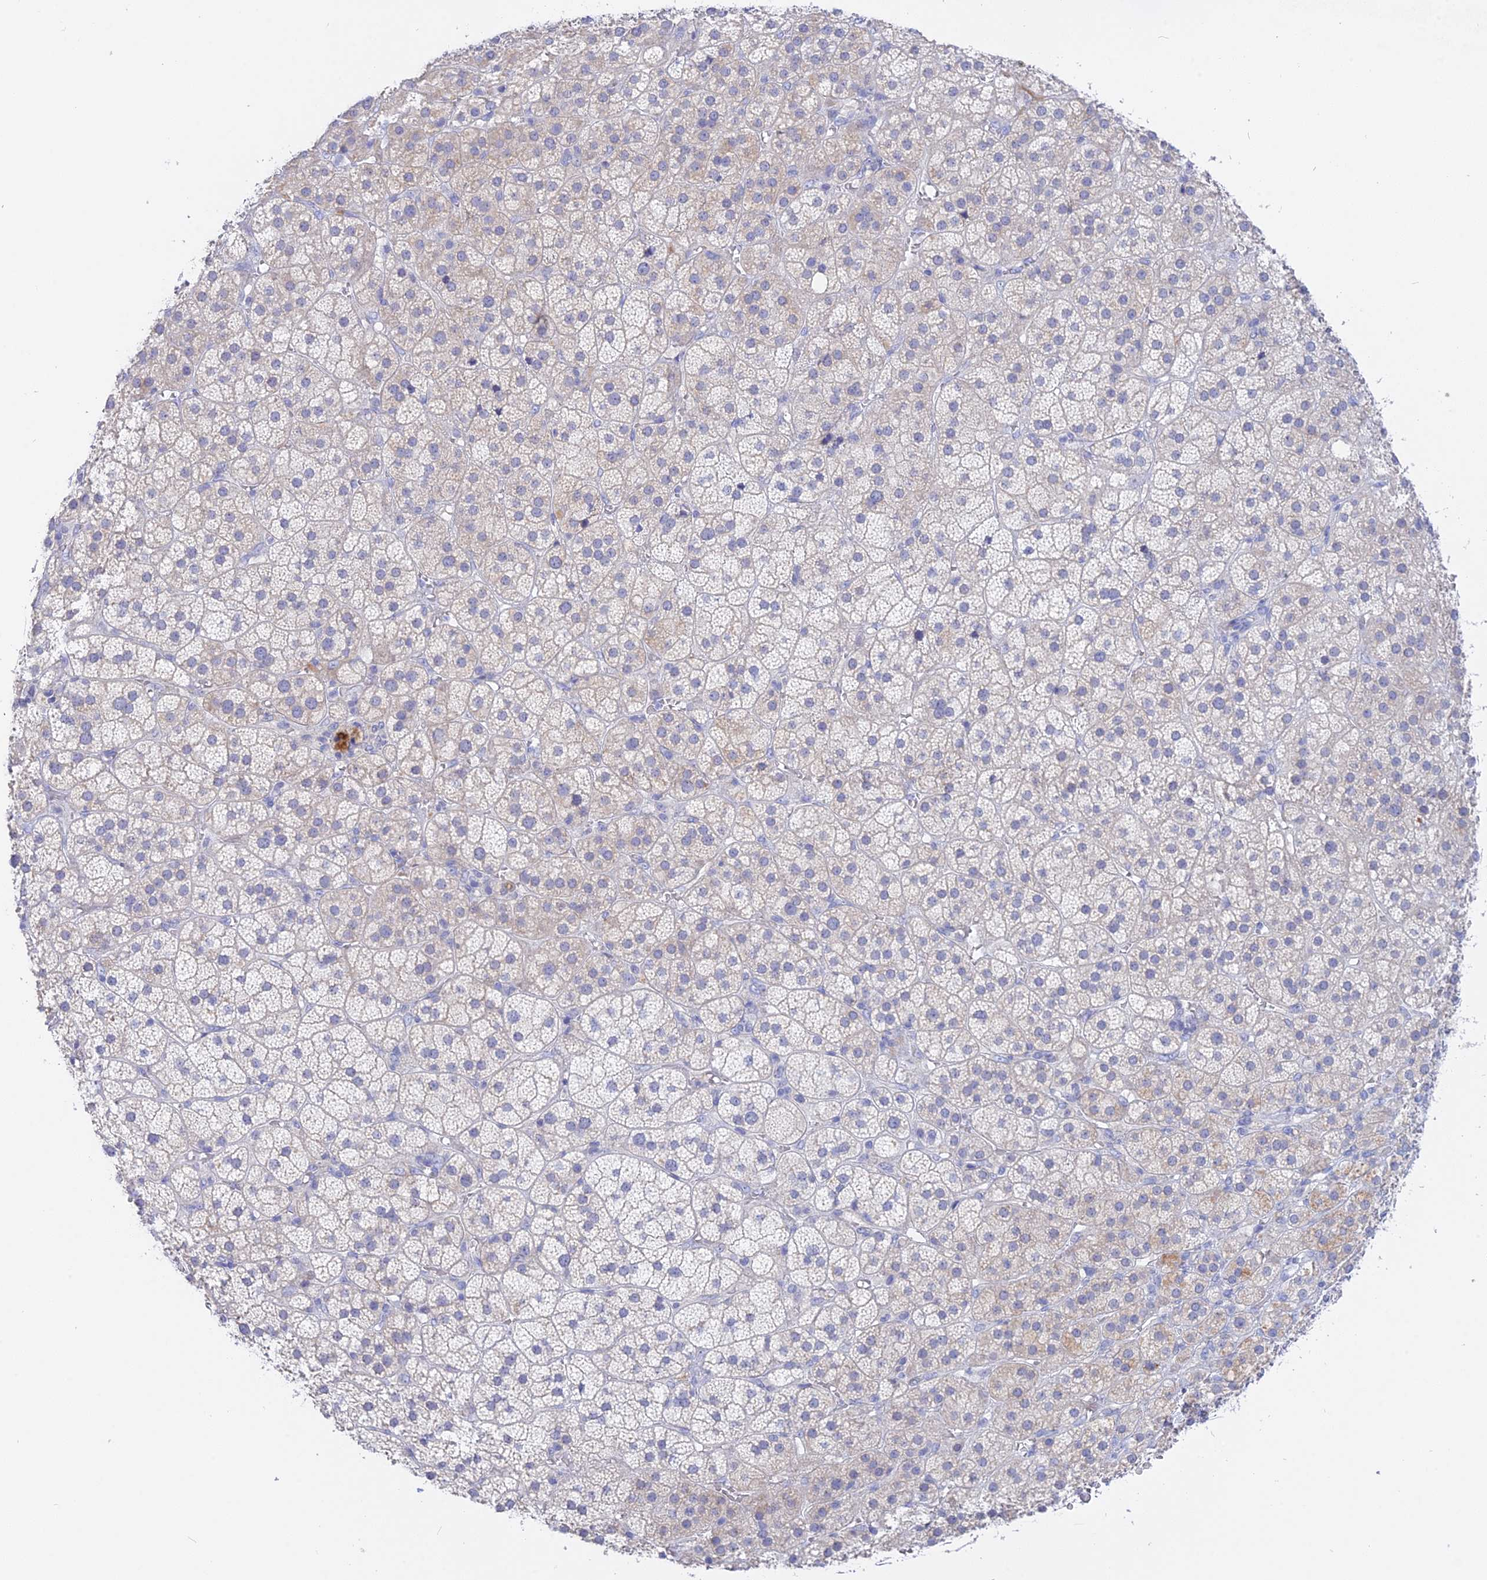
{"staining": {"intensity": "negative", "quantity": "none", "location": "none"}, "tissue": "adrenal gland", "cell_type": "Glandular cells", "image_type": "normal", "snomed": [{"axis": "morphology", "description": "Normal tissue, NOS"}, {"axis": "topography", "description": "Adrenal gland"}], "caption": "IHC micrograph of benign adrenal gland: adrenal gland stained with DAB (3,3'-diaminobenzidine) shows no significant protein staining in glandular cells.", "gene": "ADGRA1", "patient": {"sex": "female", "age": 70}}